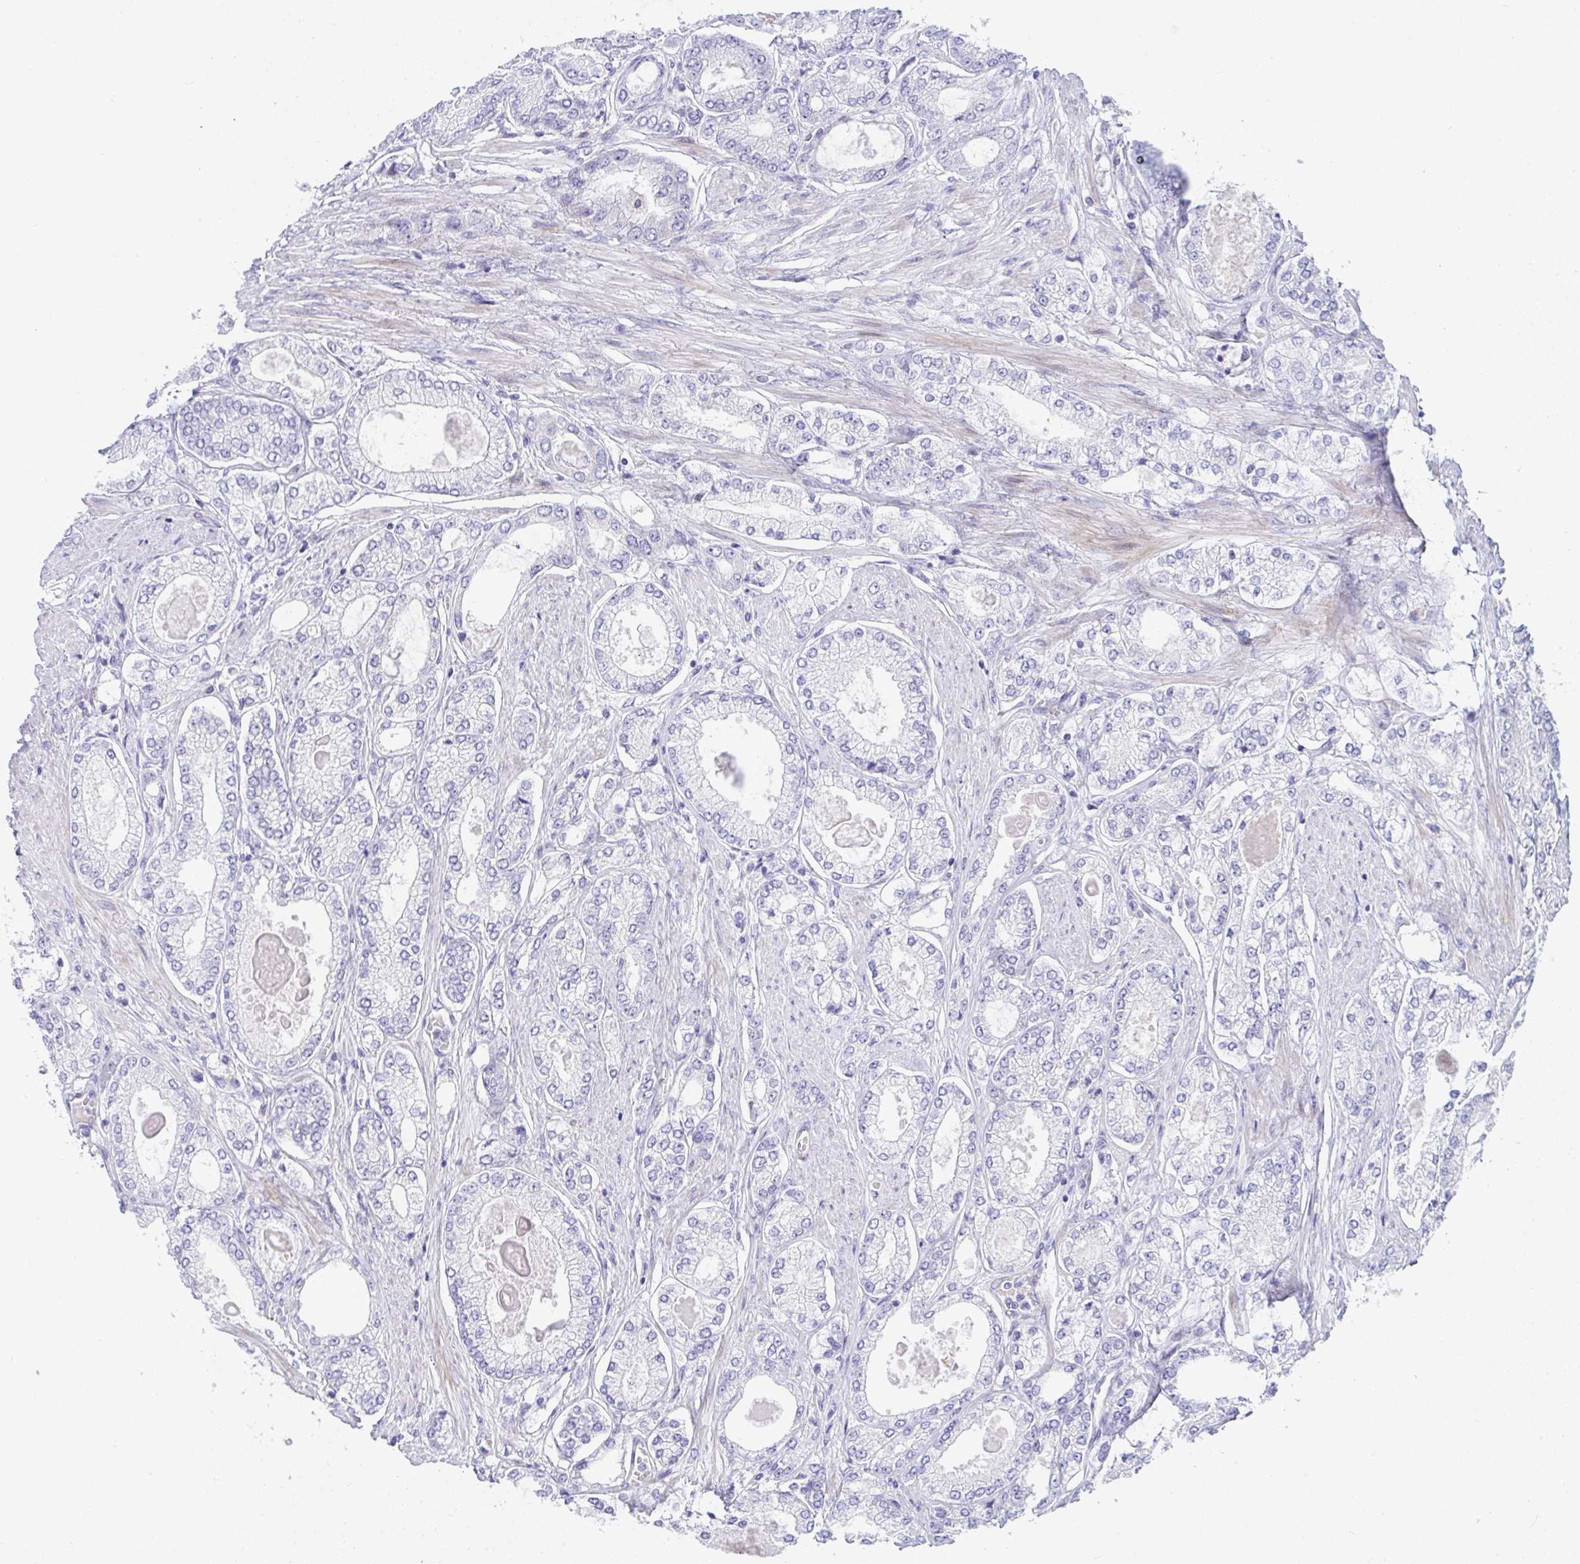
{"staining": {"intensity": "negative", "quantity": "none", "location": "none"}, "tissue": "prostate cancer", "cell_type": "Tumor cells", "image_type": "cancer", "snomed": [{"axis": "morphology", "description": "Adenocarcinoma, High grade"}, {"axis": "topography", "description": "Prostate"}], "caption": "Micrograph shows no significant protein positivity in tumor cells of prostate high-grade adenocarcinoma.", "gene": "ZNF713", "patient": {"sex": "male", "age": 68}}